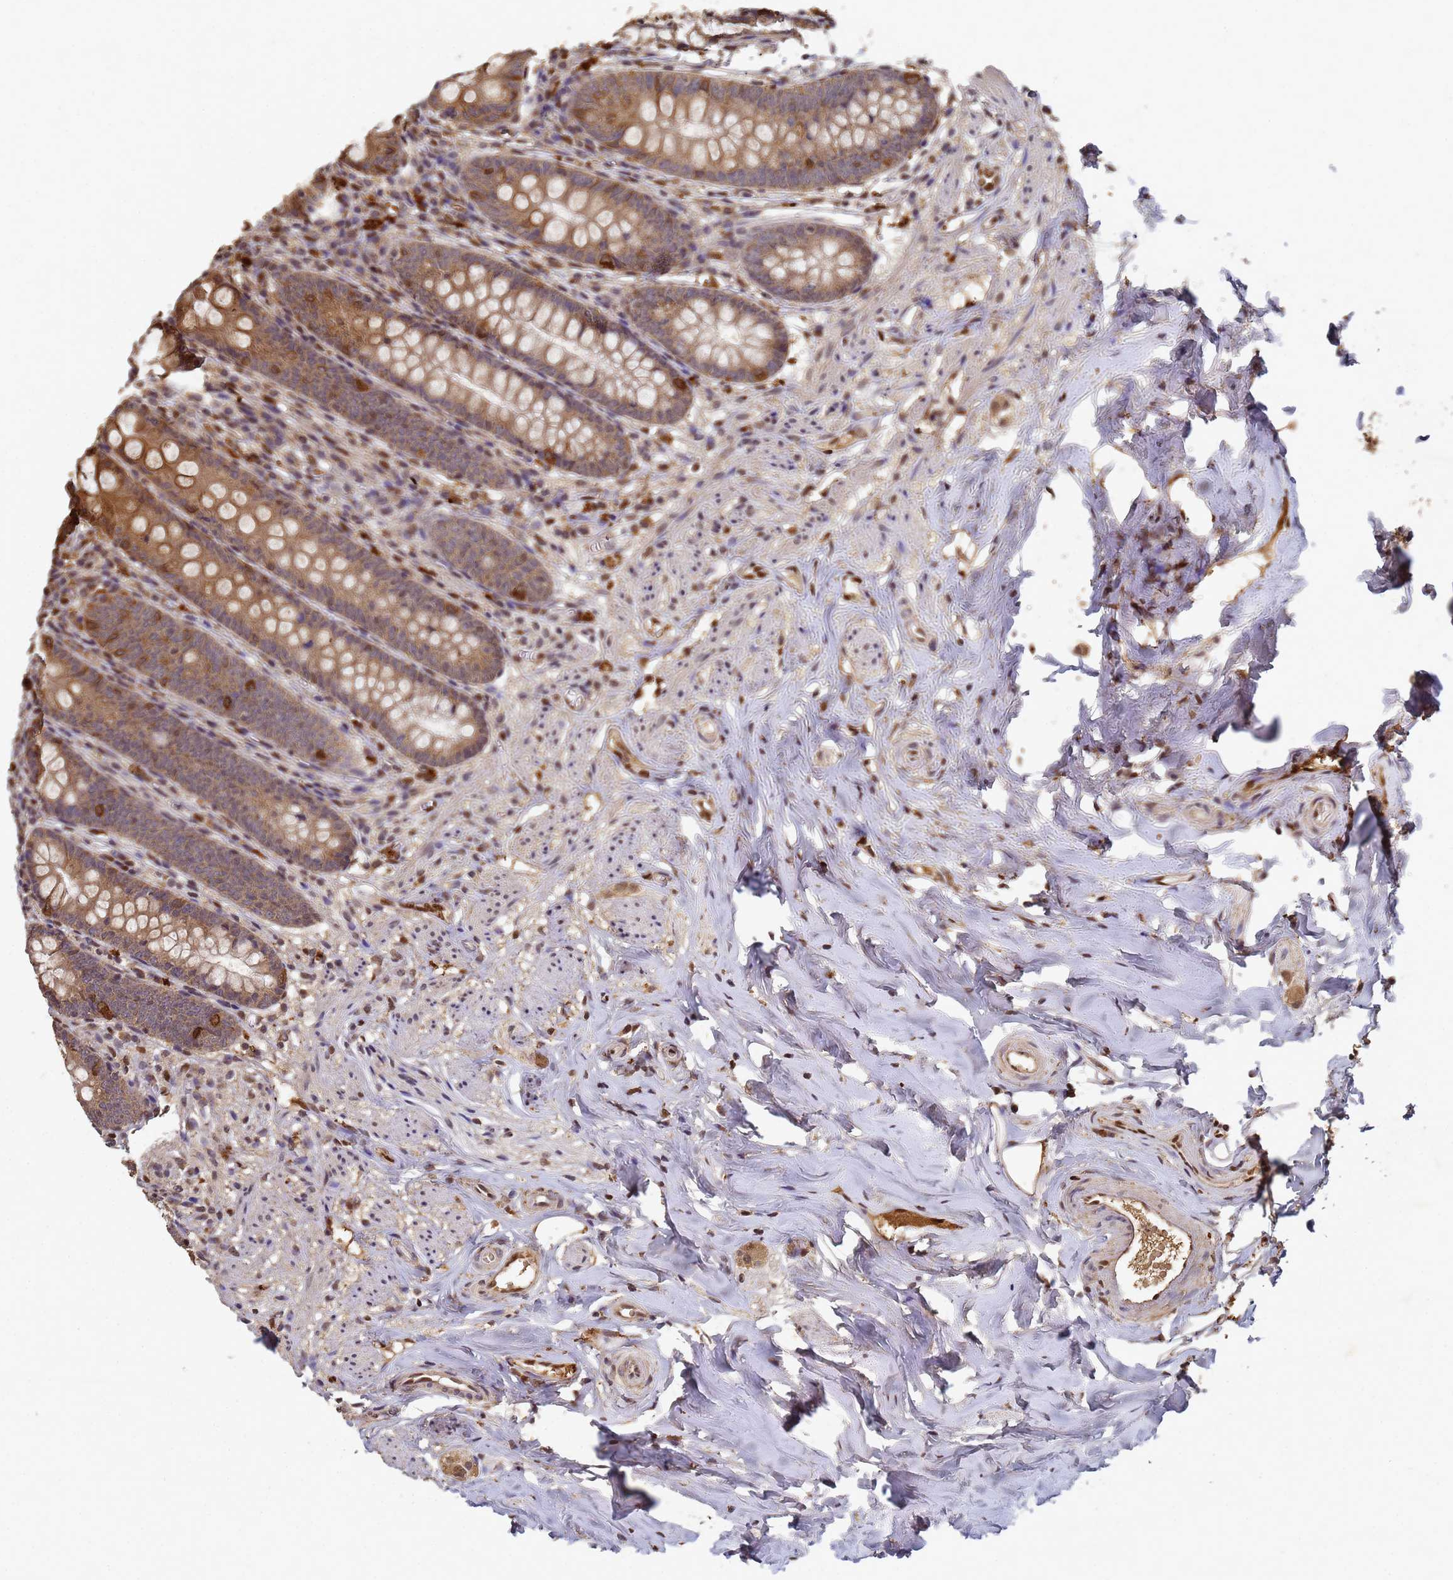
{"staining": {"intensity": "moderate", "quantity": ">75%", "location": "cytoplasmic/membranous"}, "tissue": "appendix", "cell_type": "Glandular cells", "image_type": "normal", "snomed": [{"axis": "morphology", "description": "Normal tissue, NOS"}, {"axis": "topography", "description": "Appendix"}], "caption": "Moderate cytoplasmic/membranous expression is appreciated in about >75% of glandular cells in normal appendix. (DAB IHC with brightfield microscopy, high magnification).", "gene": "SECISBP2", "patient": {"sex": "female", "age": 51}}